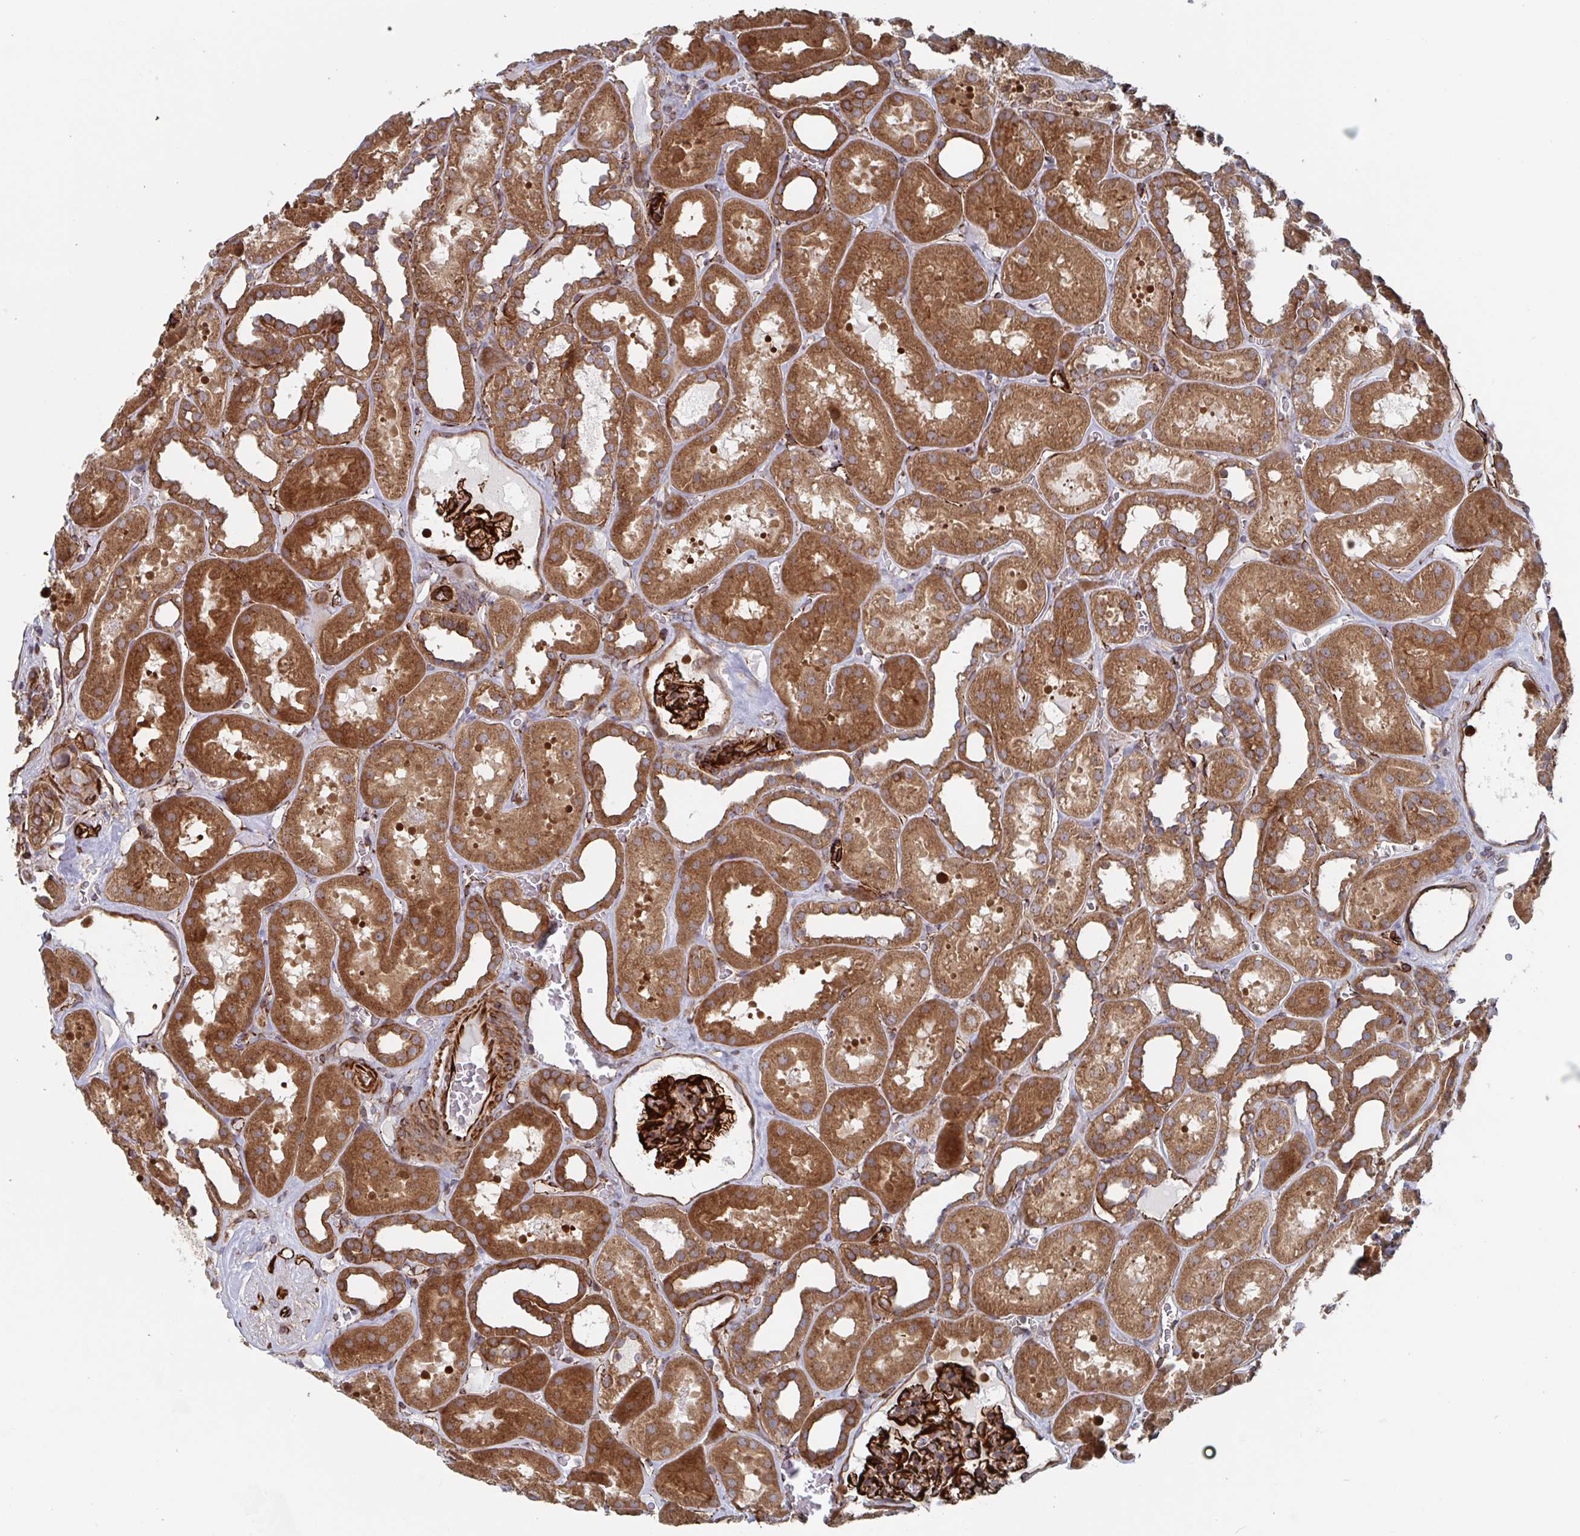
{"staining": {"intensity": "strong", "quantity": ">75%", "location": "cytoplasmic/membranous"}, "tissue": "kidney", "cell_type": "Cells in glomeruli", "image_type": "normal", "snomed": [{"axis": "morphology", "description": "Normal tissue, NOS"}, {"axis": "topography", "description": "Kidney"}], "caption": "Immunohistochemistry (DAB) staining of unremarkable kidney displays strong cytoplasmic/membranous protein staining in about >75% of cells in glomeruli.", "gene": "DVL3", "patient": {"sex": "female", "age": 41}}